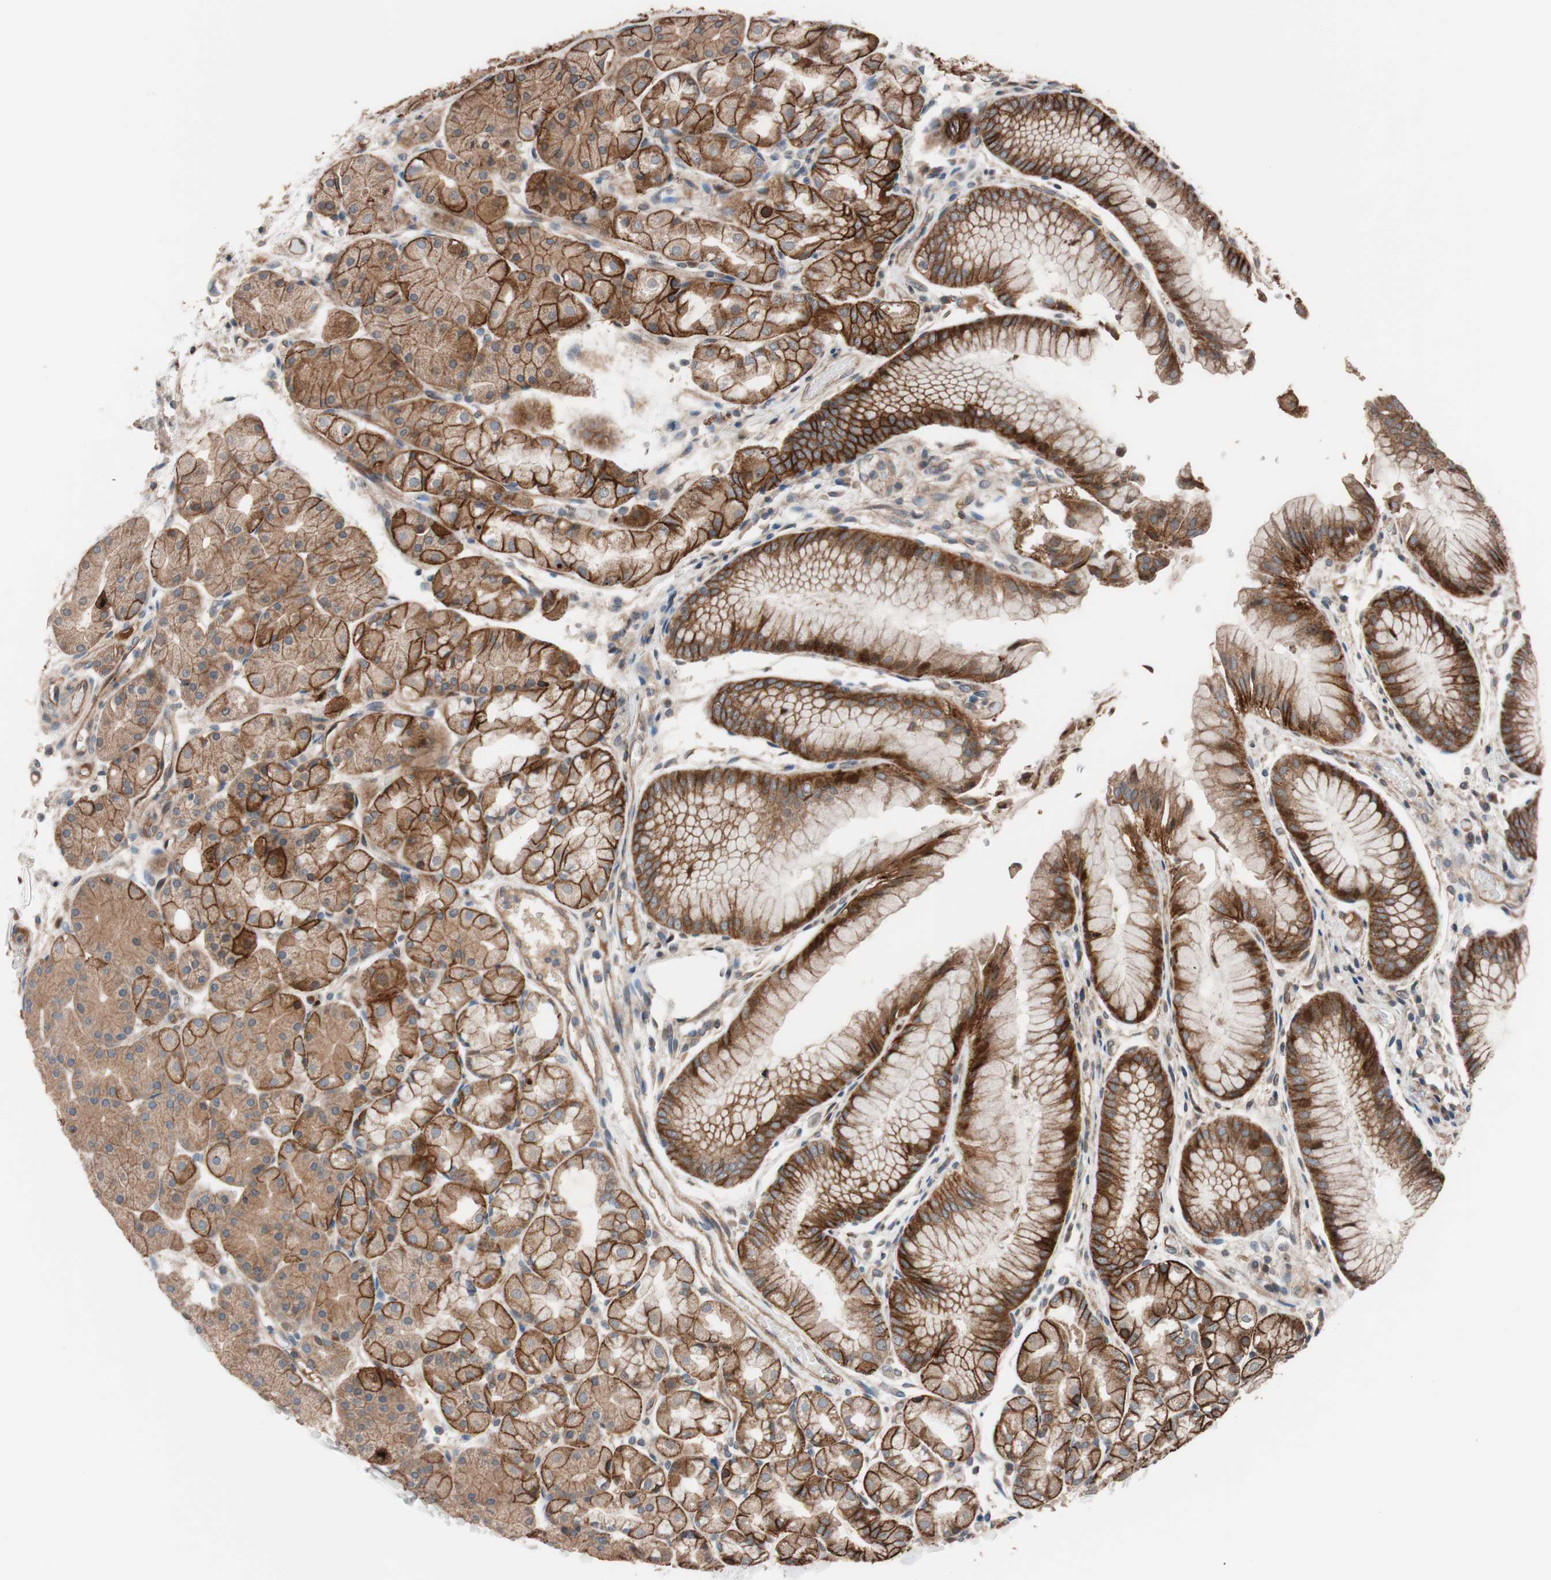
{"staining": {"intensity": "strong", "quantity": ">75%", "location": "cytoplasmic/membranous"}, "tissue": "stomach", "cell_type": "Glandular cells", "image_type": "normal", "snomed": [{"axis": "morphology", "description": "Normal tissue, NOS"}, {"axis": "topography", "description": "Stomach, upper"}], "caption": "A brown stain shows strong cytoplasmic/membranous expression of a protein in glandular cells of normal stomach. (DAB IHC with brightfield microscopy, high magnification).", "gene": "SDC4", "patient": {"sex": "male", "age": 72}}